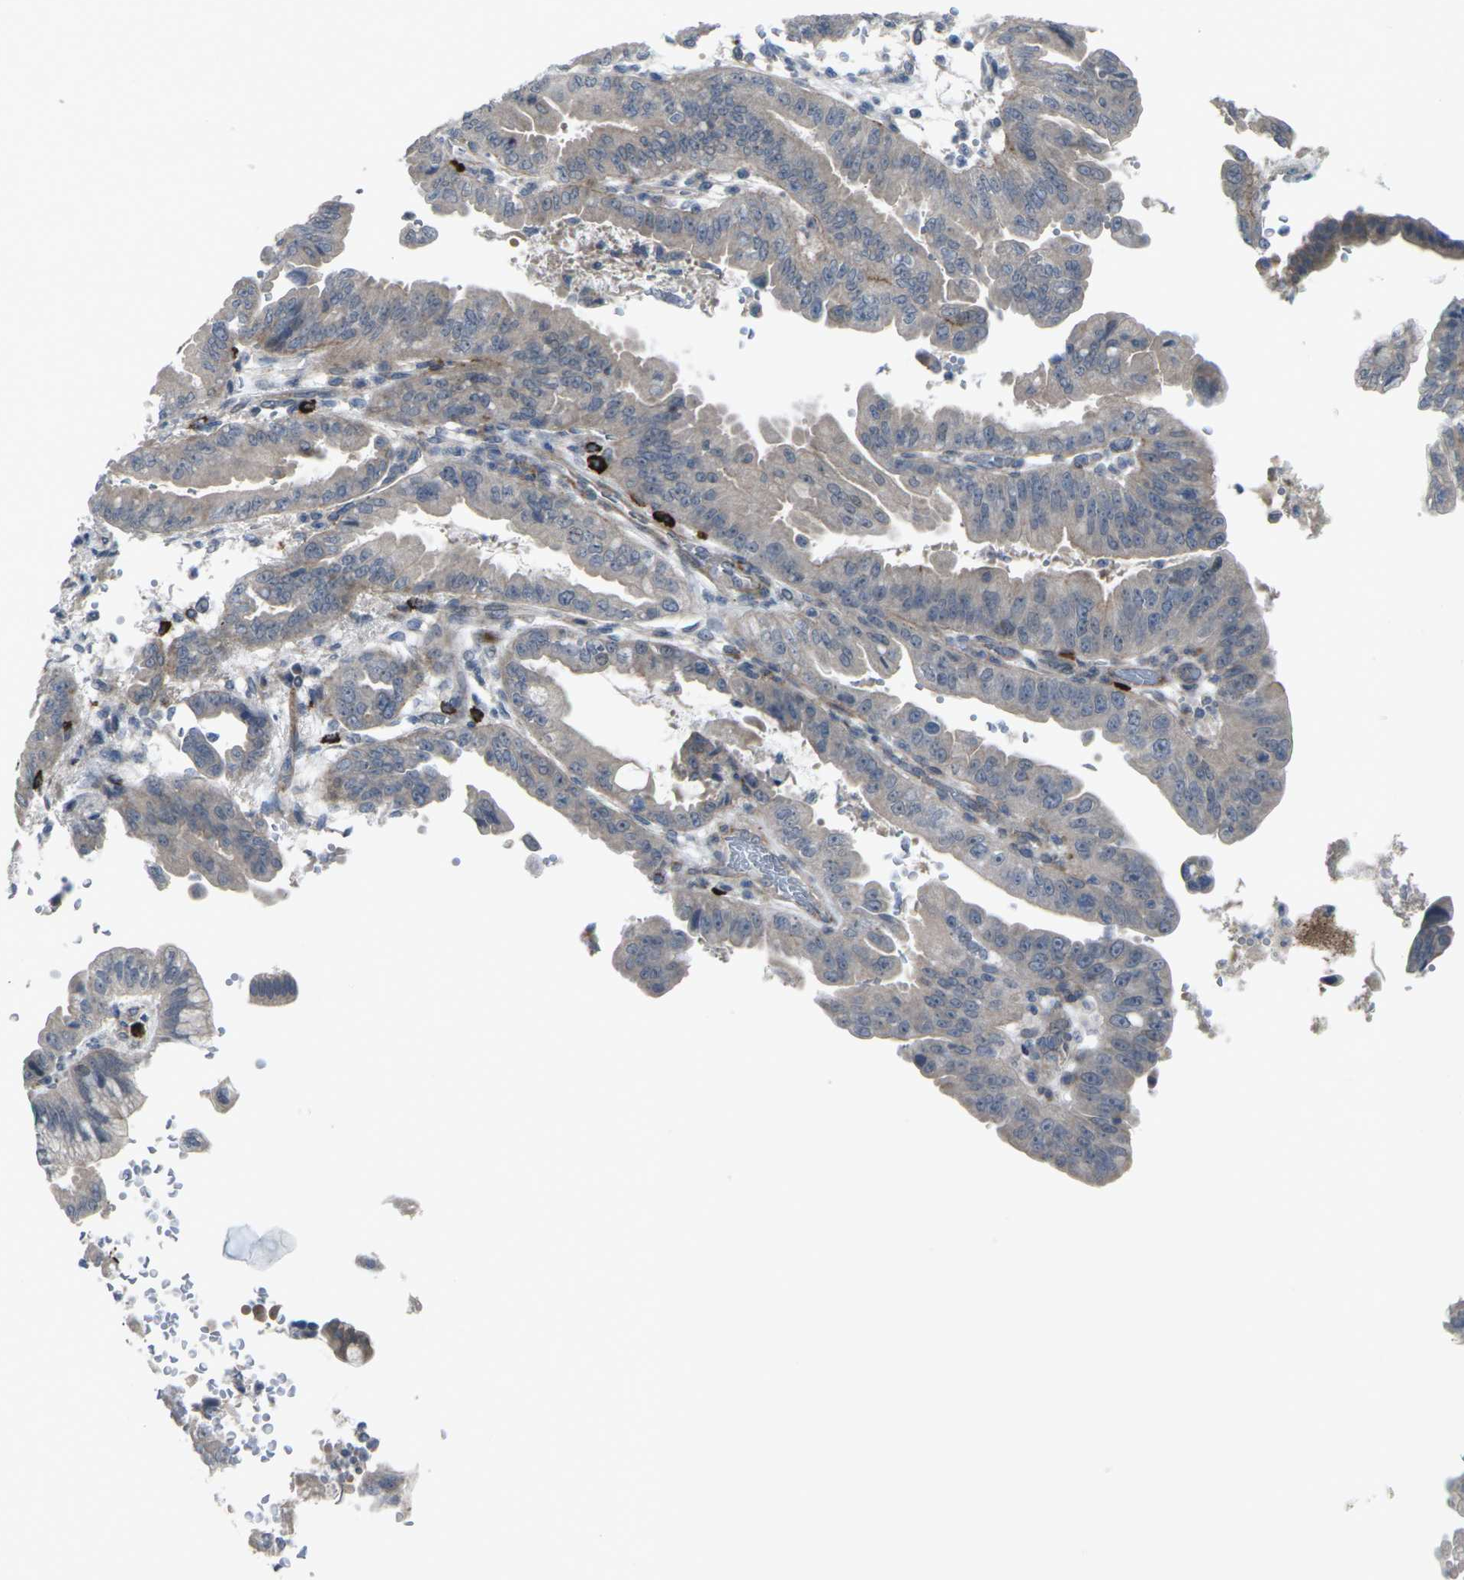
{"staining": {"intensity": "weak", "quantity": ">75%", "location": "cytoplasmic/membranous"}, "tissue": "pancreatic cancer", "cell_type": "Tumor cells", "image_type": "cancer", "snomed": [{"axis": "morphology", "description": "Adenocarcinoma, NOS"}, {"axis": "topography", "description": "Pancreas"}], "caption": "High-power microscopy captured an immunohistochemistry (IHC) image of pancreatic cancer, revealing weak cytoplasmic/membranous expression in approximately >75% of tumor cells.", "gene": "CCR10", "patient": {"sex": "male", "age": 70}}